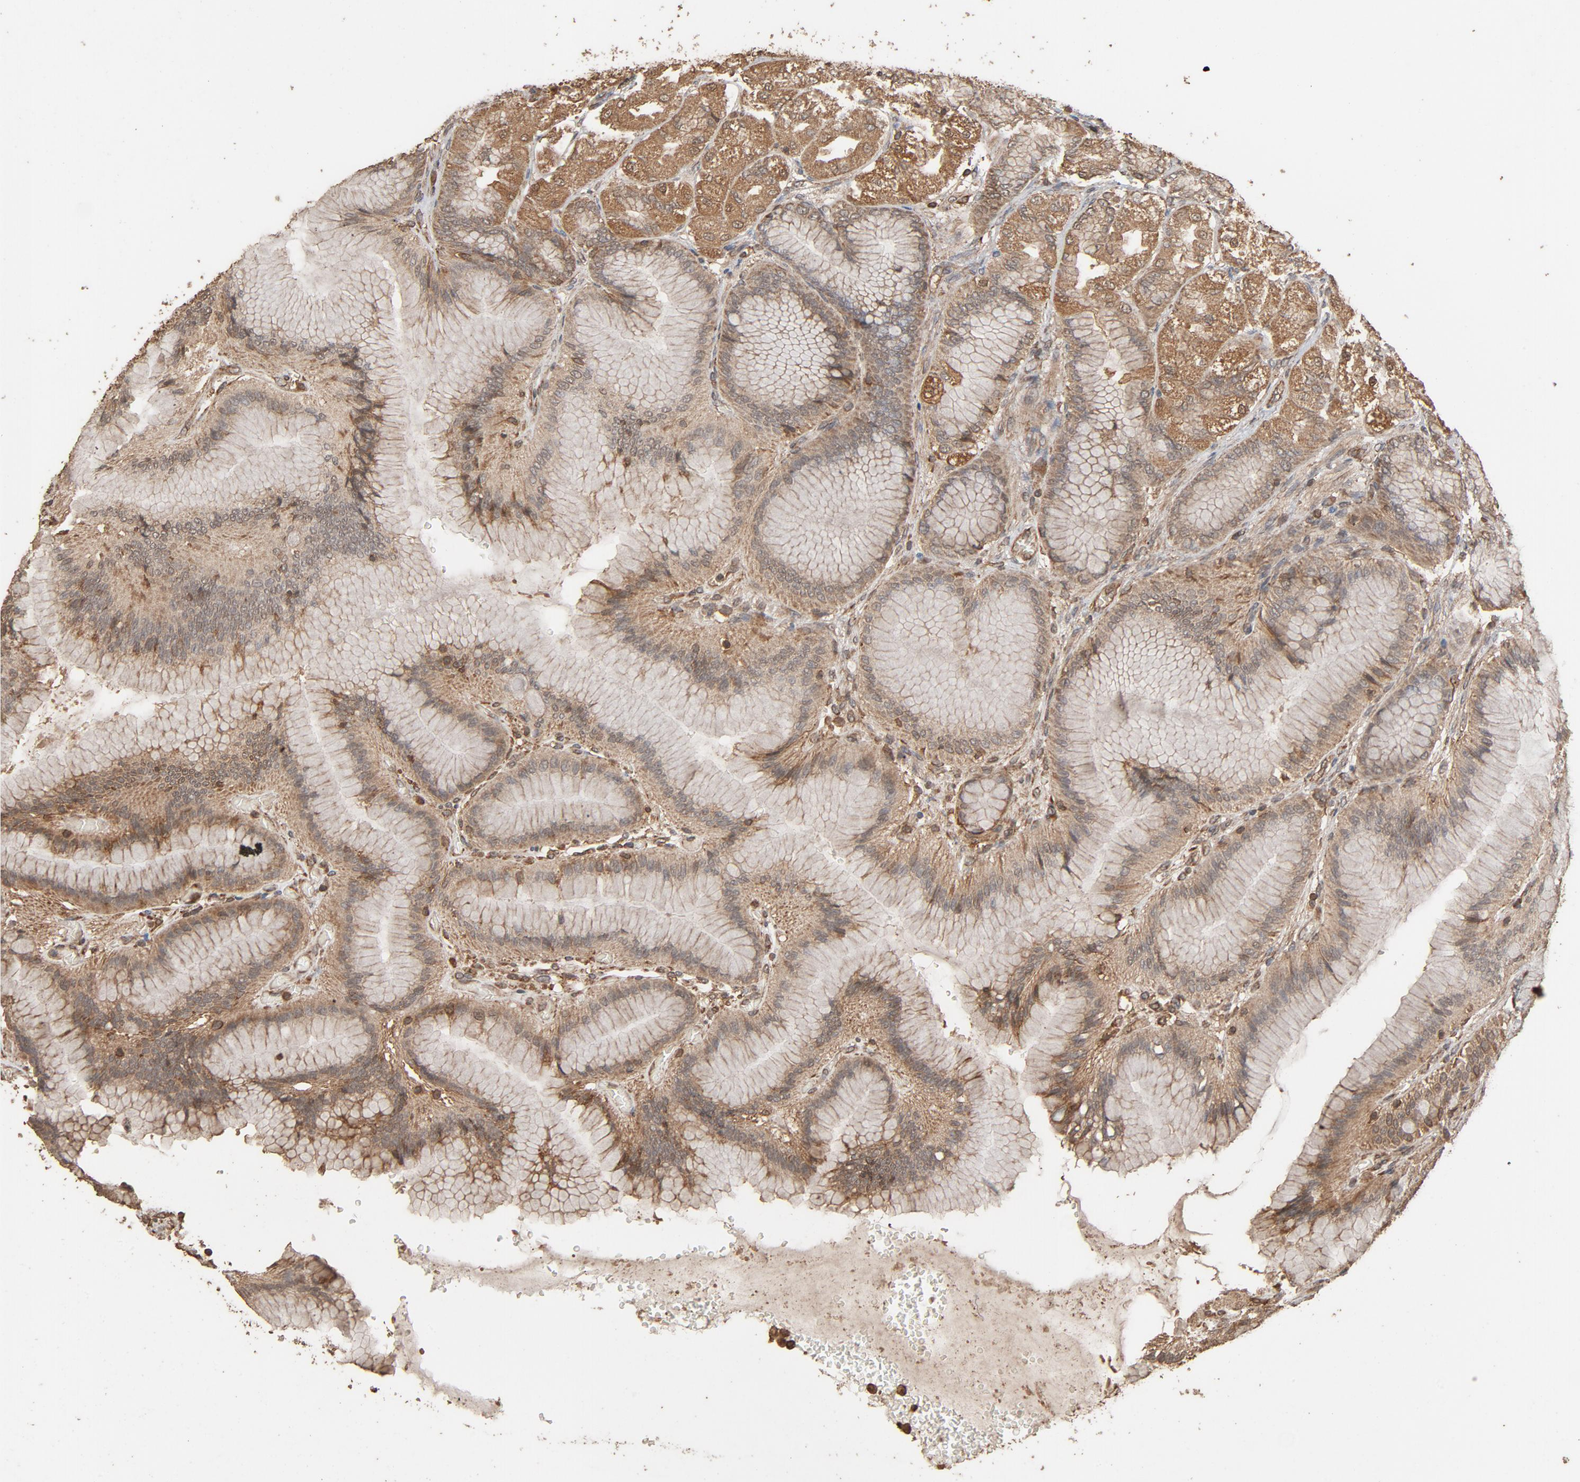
{"staining": {"intensity": "moderate", "quantity": "25%-75%", "location": "cytoplasmic/membranous"}, "tissue": "stomach", "cell_type": "Glandular cells", "image_type": "normal", "snomed": [{"axis": "morphology", "description": "Normal tissue, NOS"}, {"axis": "morphology", "description": "Adenocarcinoma, NOS"}, {"axis": "topography", "description": "Stomach"}, {"axis": "topography", "description": "Stomach, lower"}], "caption": "About 25%-75% of glandular cells in normal human stomach show moderate cytoplasmic/membranous protein staining as visualized by brown immunohistochemical staining.", "gene": "RPS6KA6", "patient": {"sex": "female", "age": 65}}